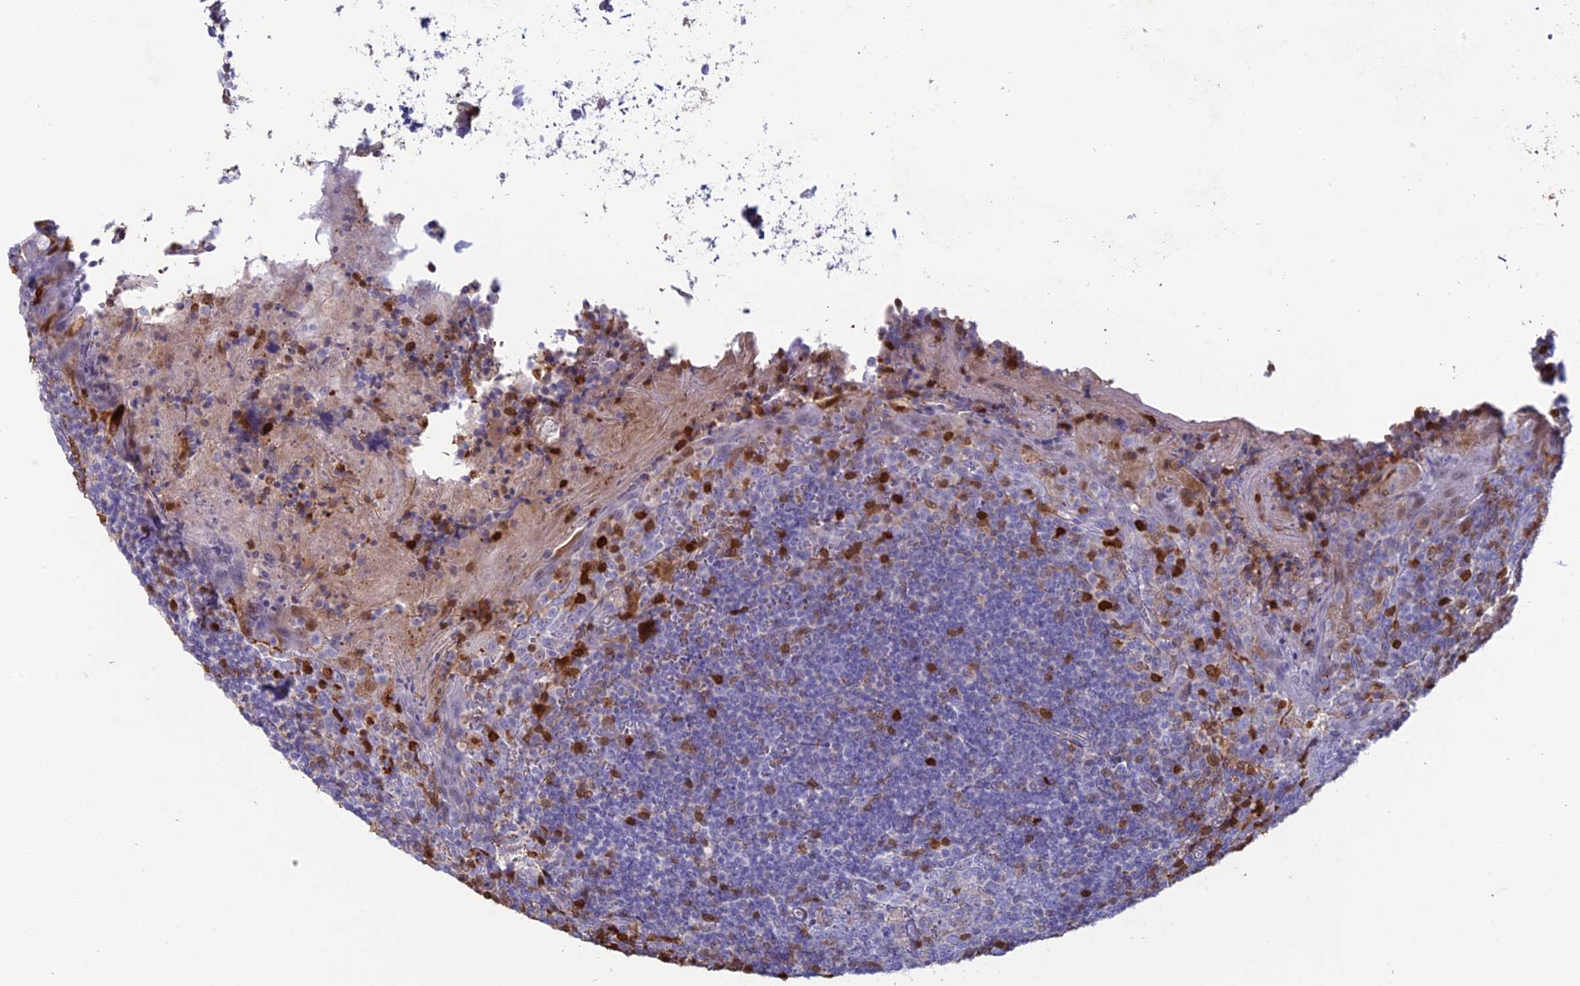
{"staining": {"intensity": "negative", "quantity": "none", "location": "none"}, "tissue": "tonsil", "cell_type": "Germinal center cells", "image_type": "normal", "snomed": [{"axis": "morphology", "description": "Normal tissue, NOS"}, {"axis": "topography", "description": "Tonsil"}], "caption": "A photomicrograph of tonsil stained for a protein demonstrates no brown staining in germinal center cells.", "gene": "PGBD4", "patient": {"sex": "male", "age": 27}}